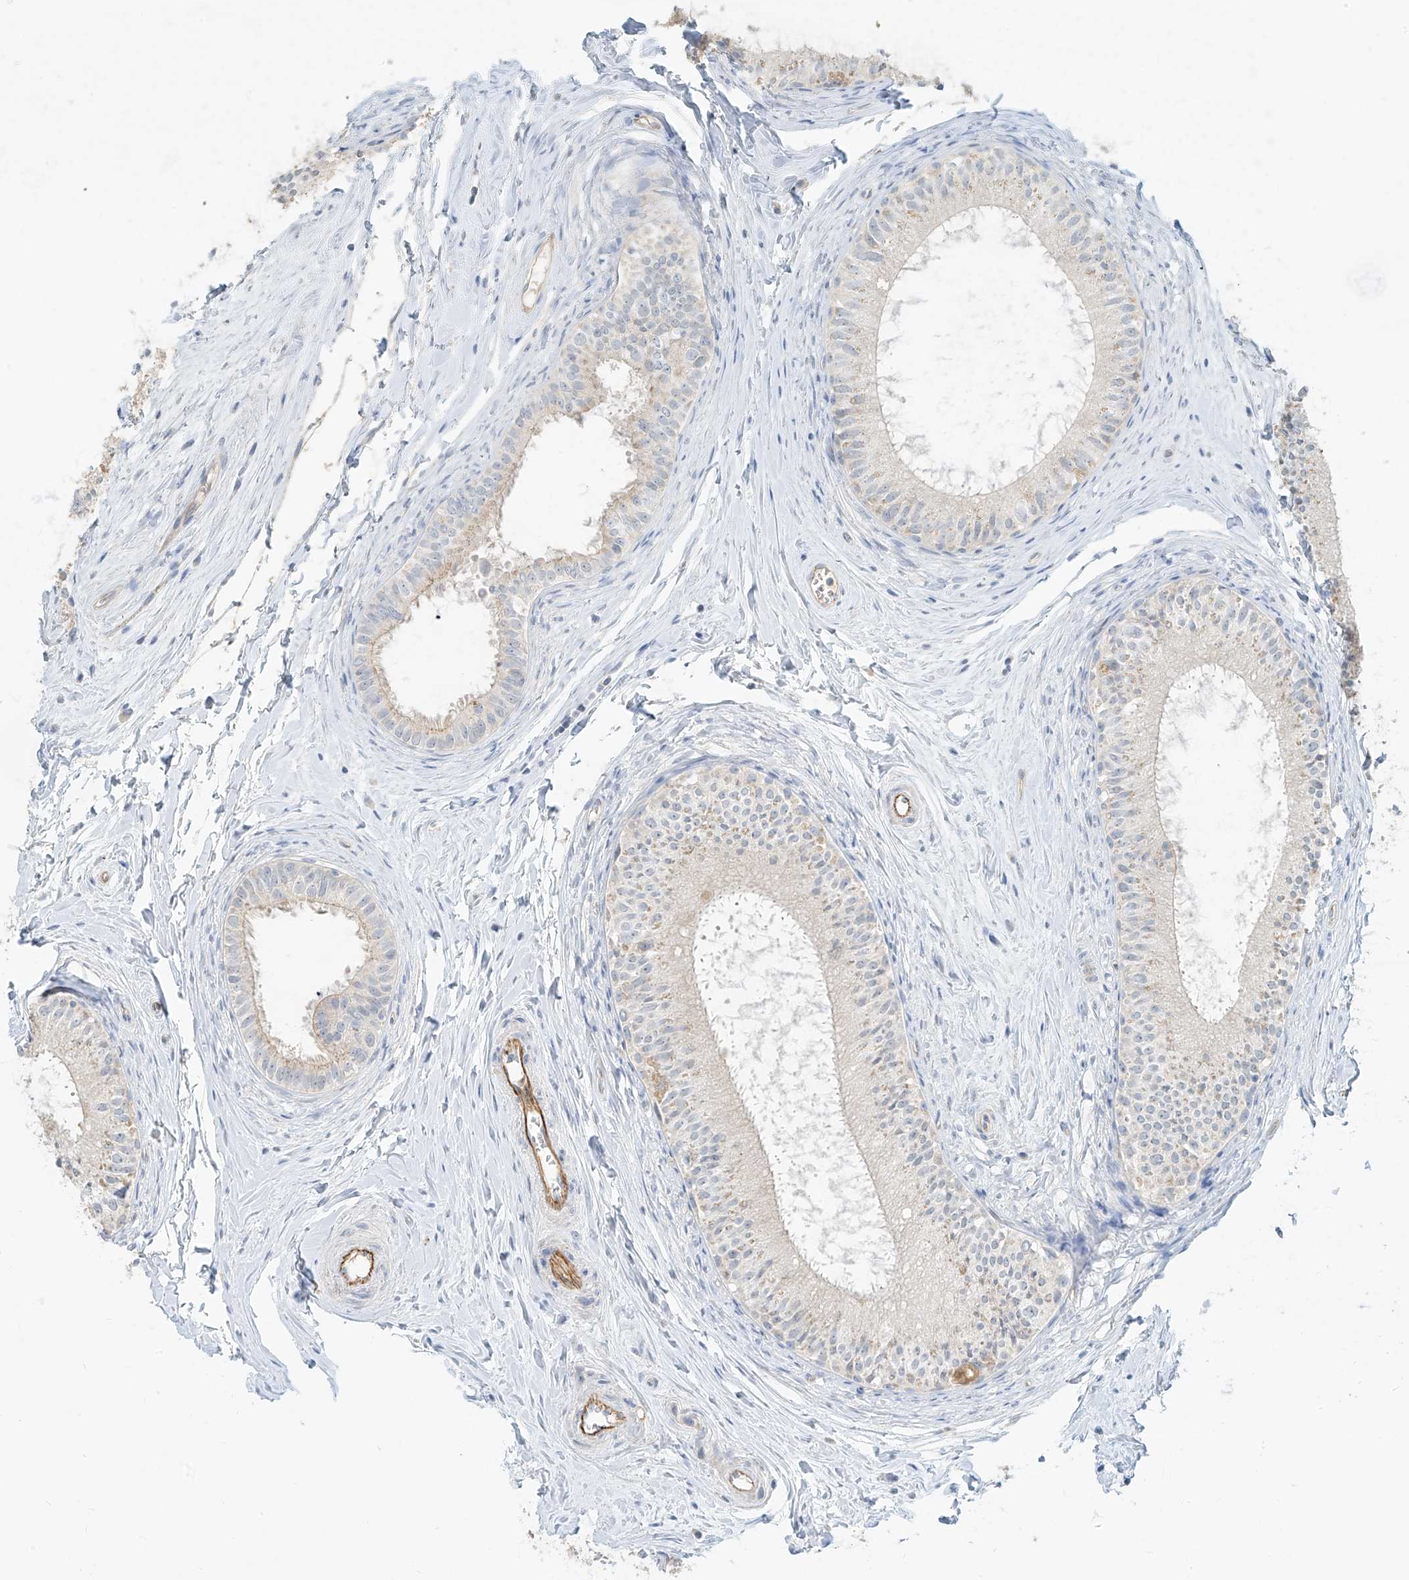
{"staining": {"intensity": "negative", "quantity": "none", "location": "none"}, "tissue": "epididymis", "cell_type": "Glandular cells", "image_type": "normal", "snomed": [{"axis": "morphology", "description": "Normal tissue, NOS"}, {"axis": "topography", "description": "Epididymis"}], "caption": "Immunohistochemistry (IHC) image of benign human epididymis stained for a protein (brown), which displays no expression in glandular cells.", "gene": "C2orf42", "patient": {"sex": "male", "age": 34}}